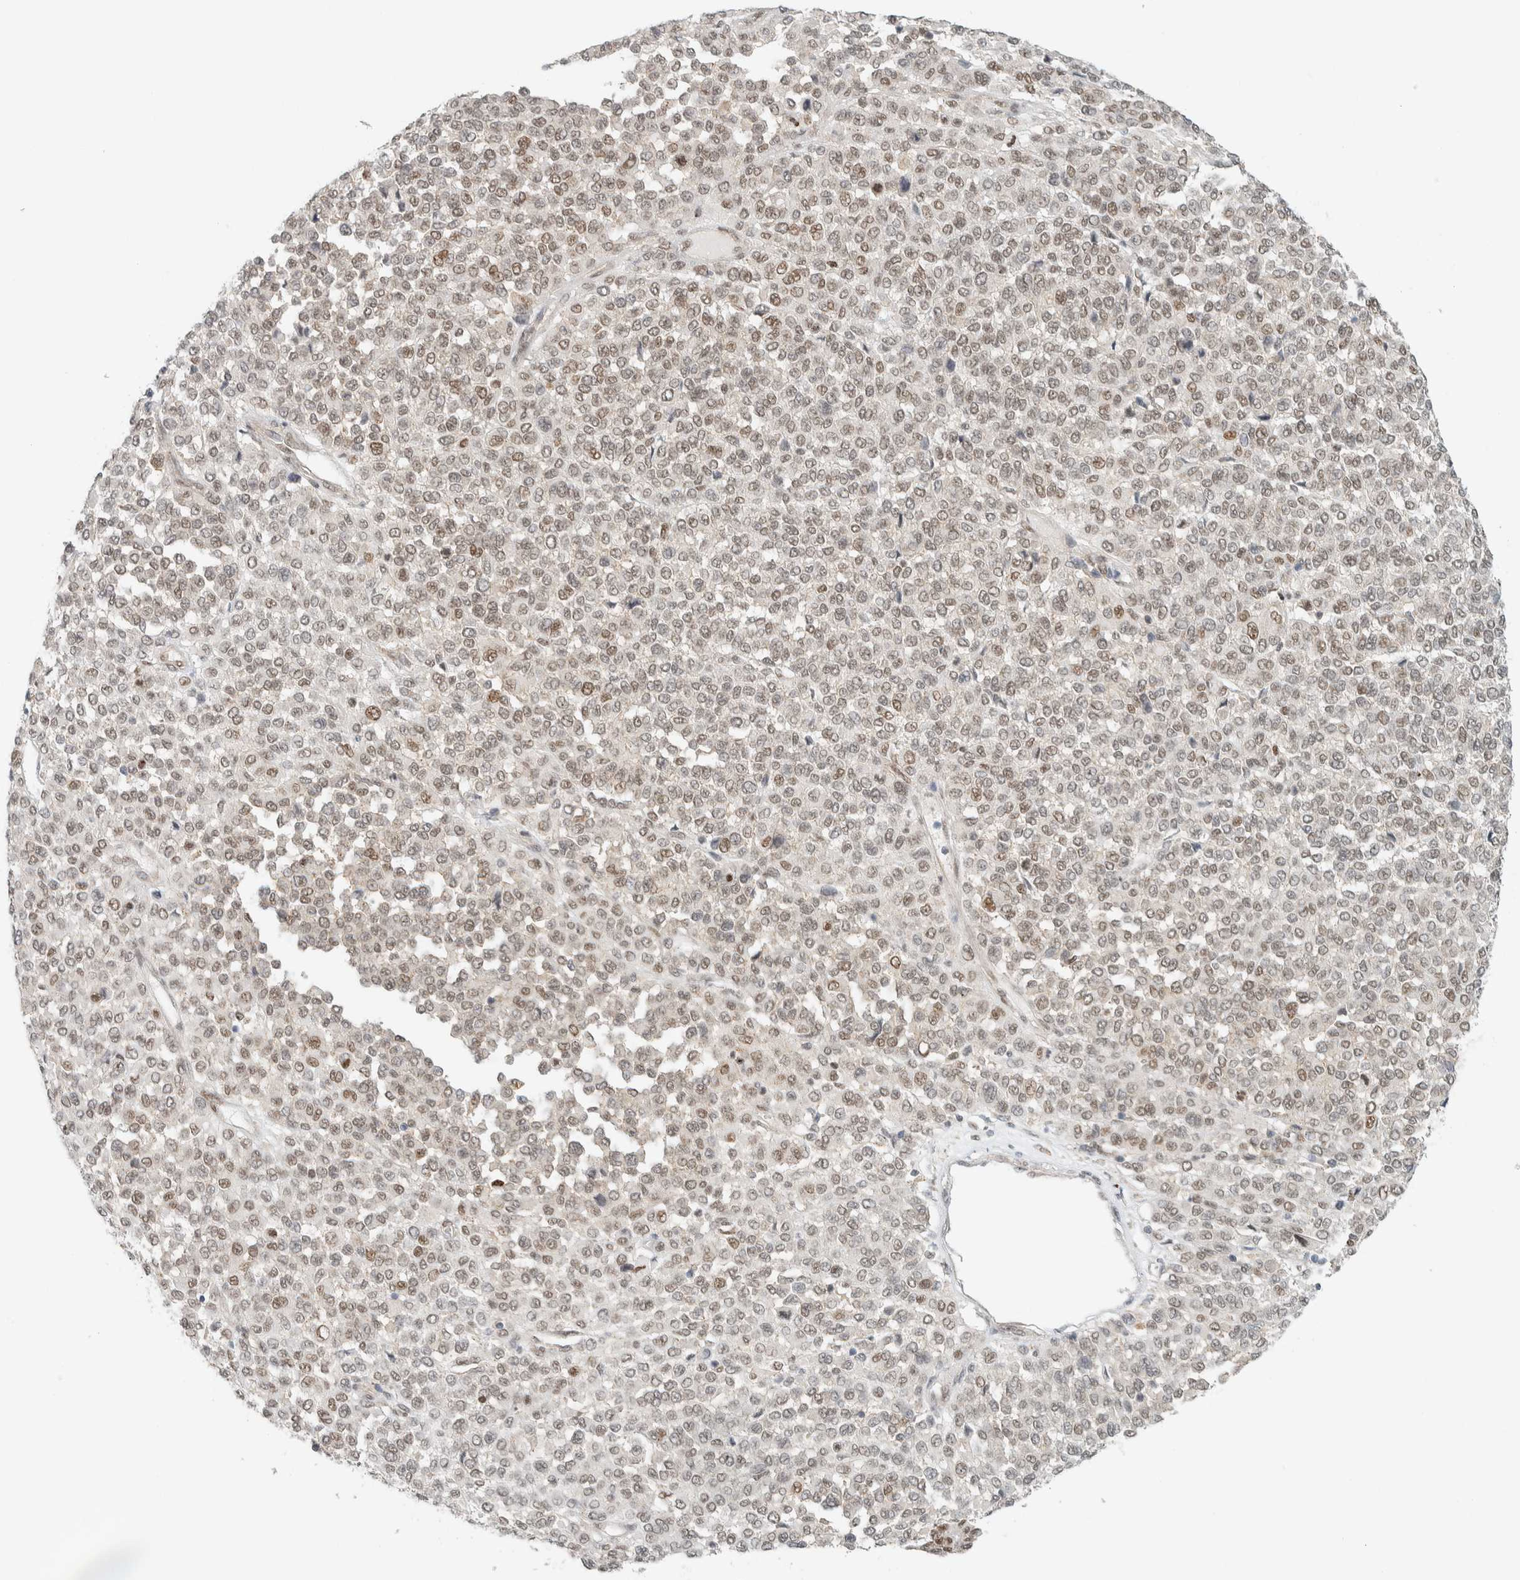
{"staining": {"intensity": "weak", "quantity": ">75%", "location": "nuclear"}, "tissue": "melanoma", "cell_type": "Tumor cells", "image_type": "cancer", "snomed": [{"axis": "morphology", "description": "Malignant melanoma, Metastatic site"}, {"axis": "topography", "description": "Pancreas"}], "caption": "The image exhibits staining of melanoma, revealing weak nuclear protein positivity (brown color) within tumor cells.", "gene": "TFE3", "patient": {"sex": "female", "age": 30}}